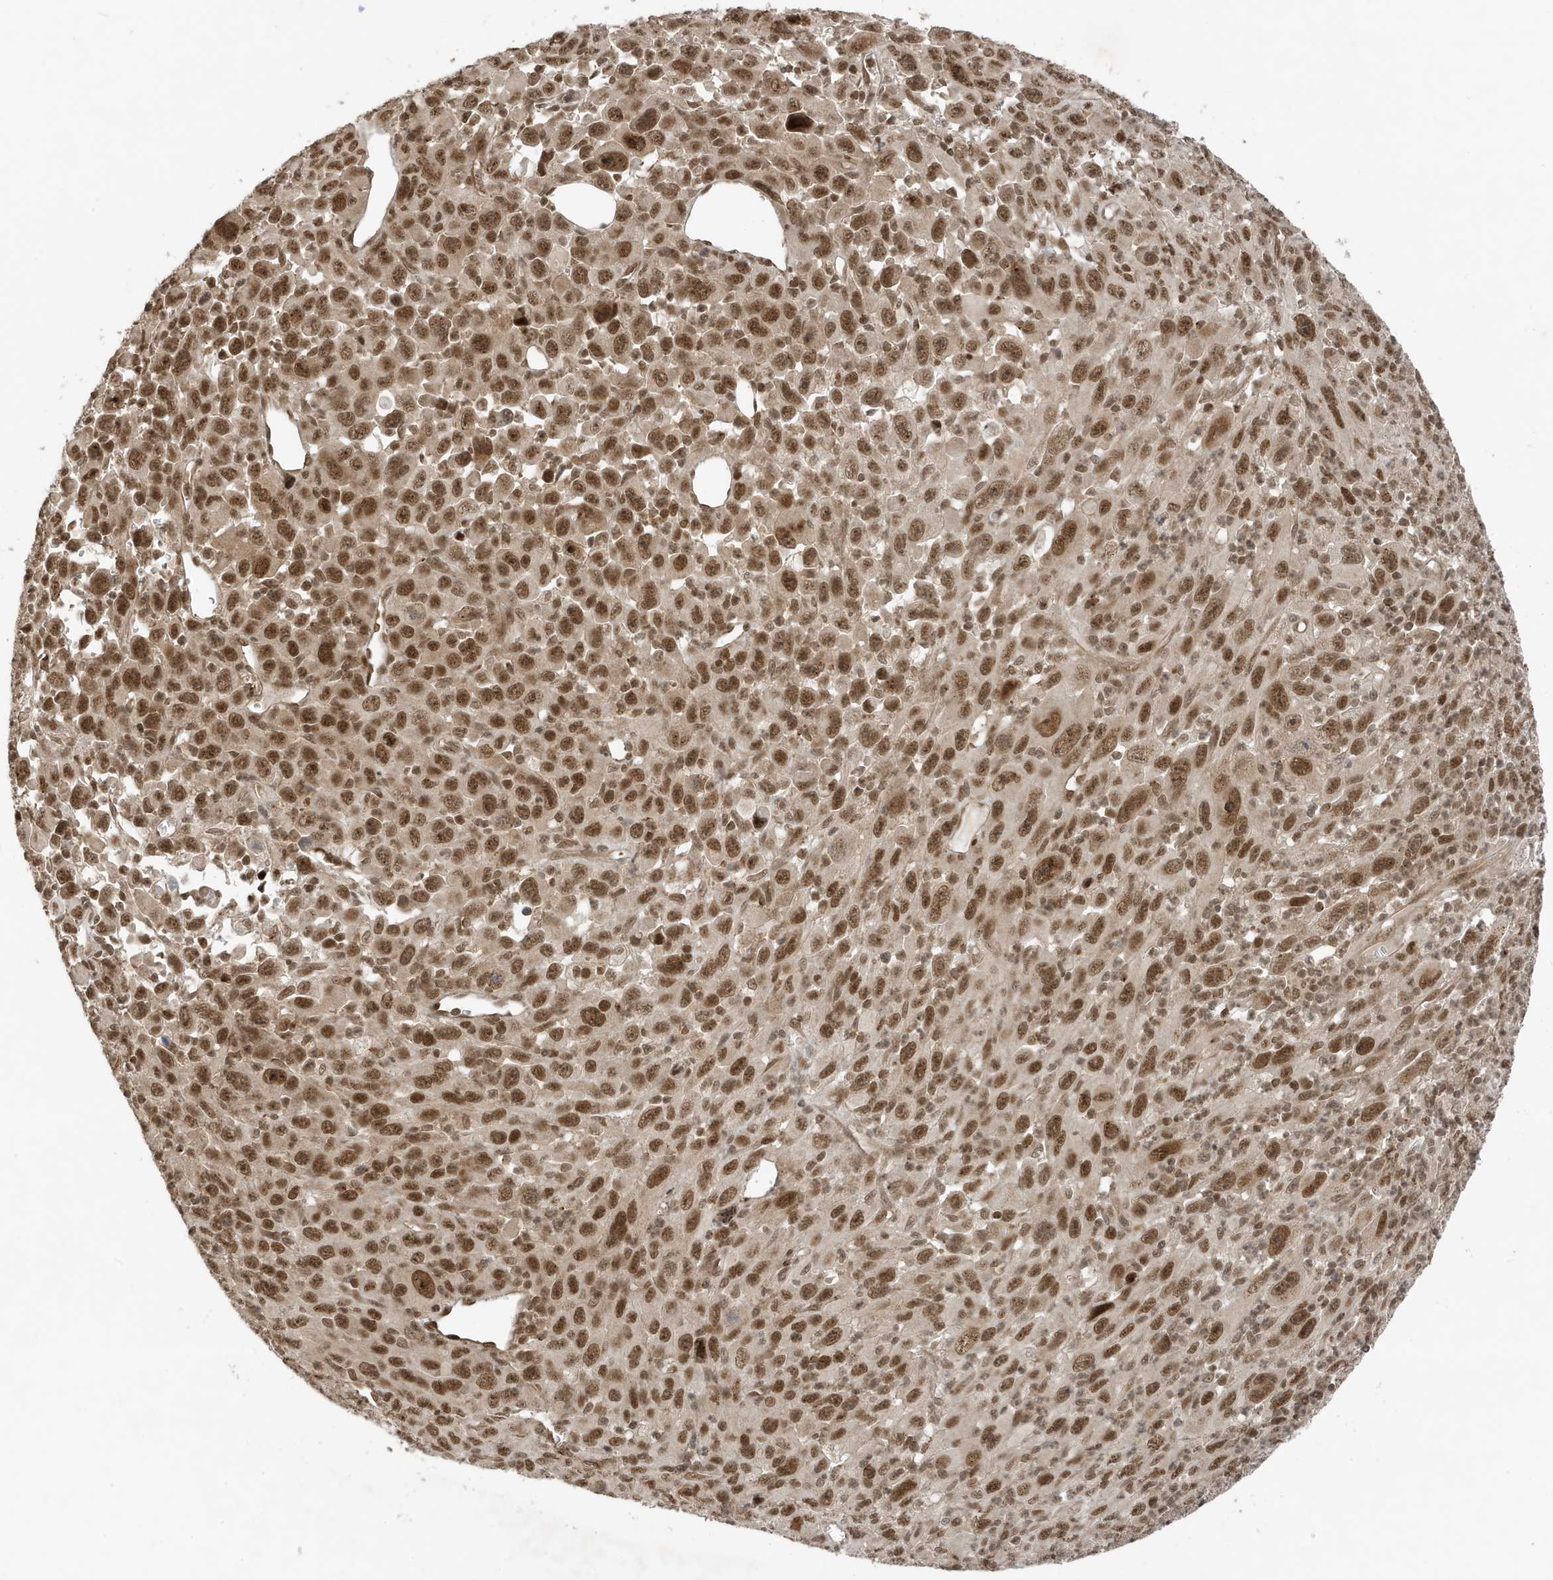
{"staining": {"intensity": "strong", "quantity": "25%-75%", "location": "nuclear"}, "tissue": "melanoma", "cell_type": "Tumor cells", "image_type": "cancer", "snomed": [{"axis": "morphology", "description": "Malignant melanoma, Metastatic site"}, {"axis": "topography", "description": "Skin"}], "caption": "Strong nuclear positivity is appreciated in approximately 25%-75% of tumor cells in malignant melanoma (metastatic site).", "gene": "MAST3", "patient": {"sex": "female", "age": 56}}